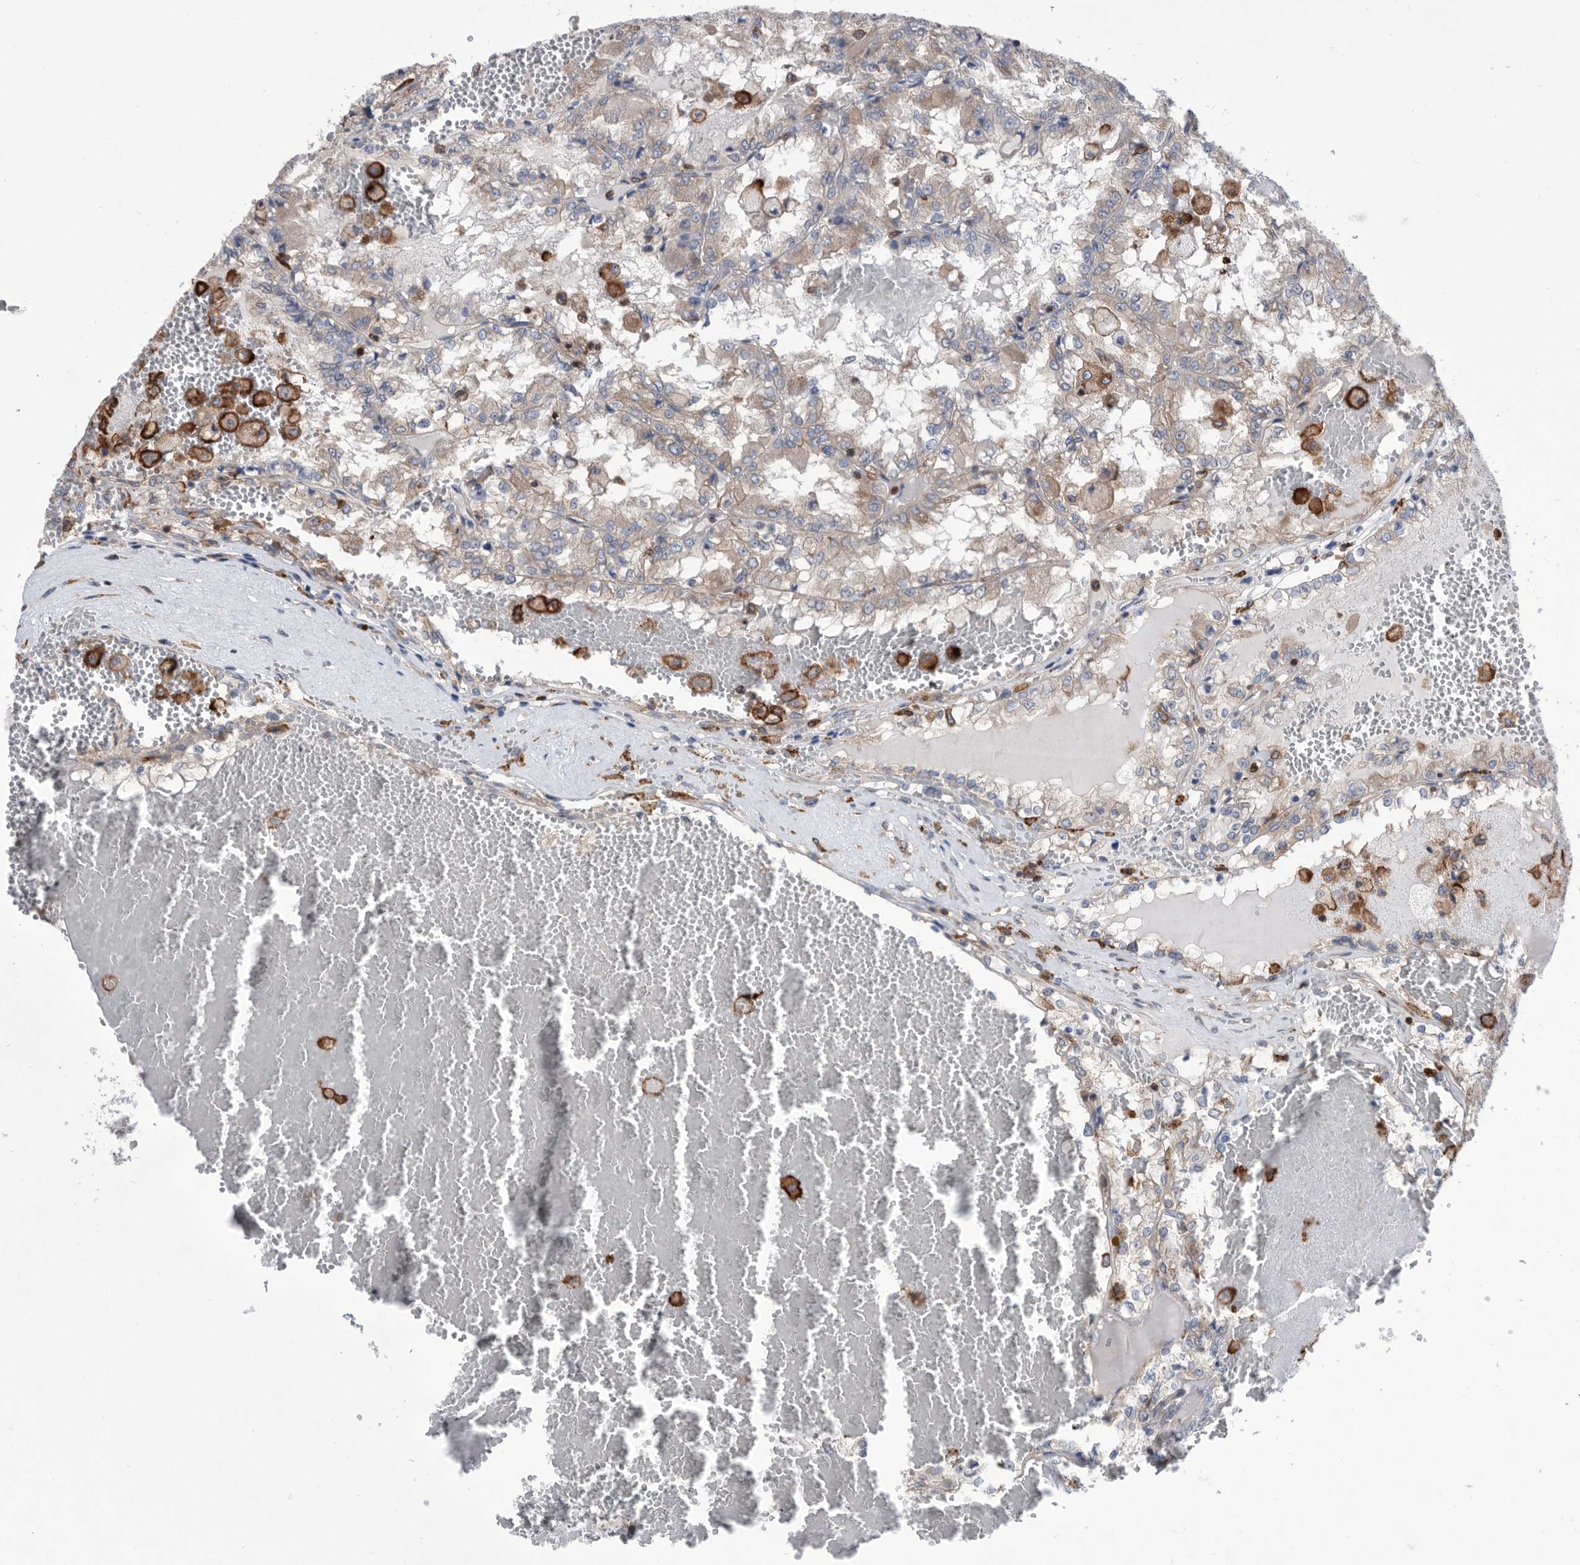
{"staining": {"intensity": "negative", "quantity": "none", "location": "none"}, "tissue": "renal cancer", "cell_type": "Tumor cells", "image_type": "cancer", "snomed": [{"axis": "morphology", "description": "Adenocarcinoma, NOS"}, {"axis": "topography", "description": "Kidney"}], "caption": "High magnification brightfield microscopy of renal cancer stained with DAB (brown) and counterstained with hematoxylin (blue): tumor cells show no significant expression. (DAB (3,3'-diaminobenzidine) immunohistochemistry (IHC) with hematoxylin counter stain).", "gene": "SMG7", "patient": {"sex": "female", "age": 56}}